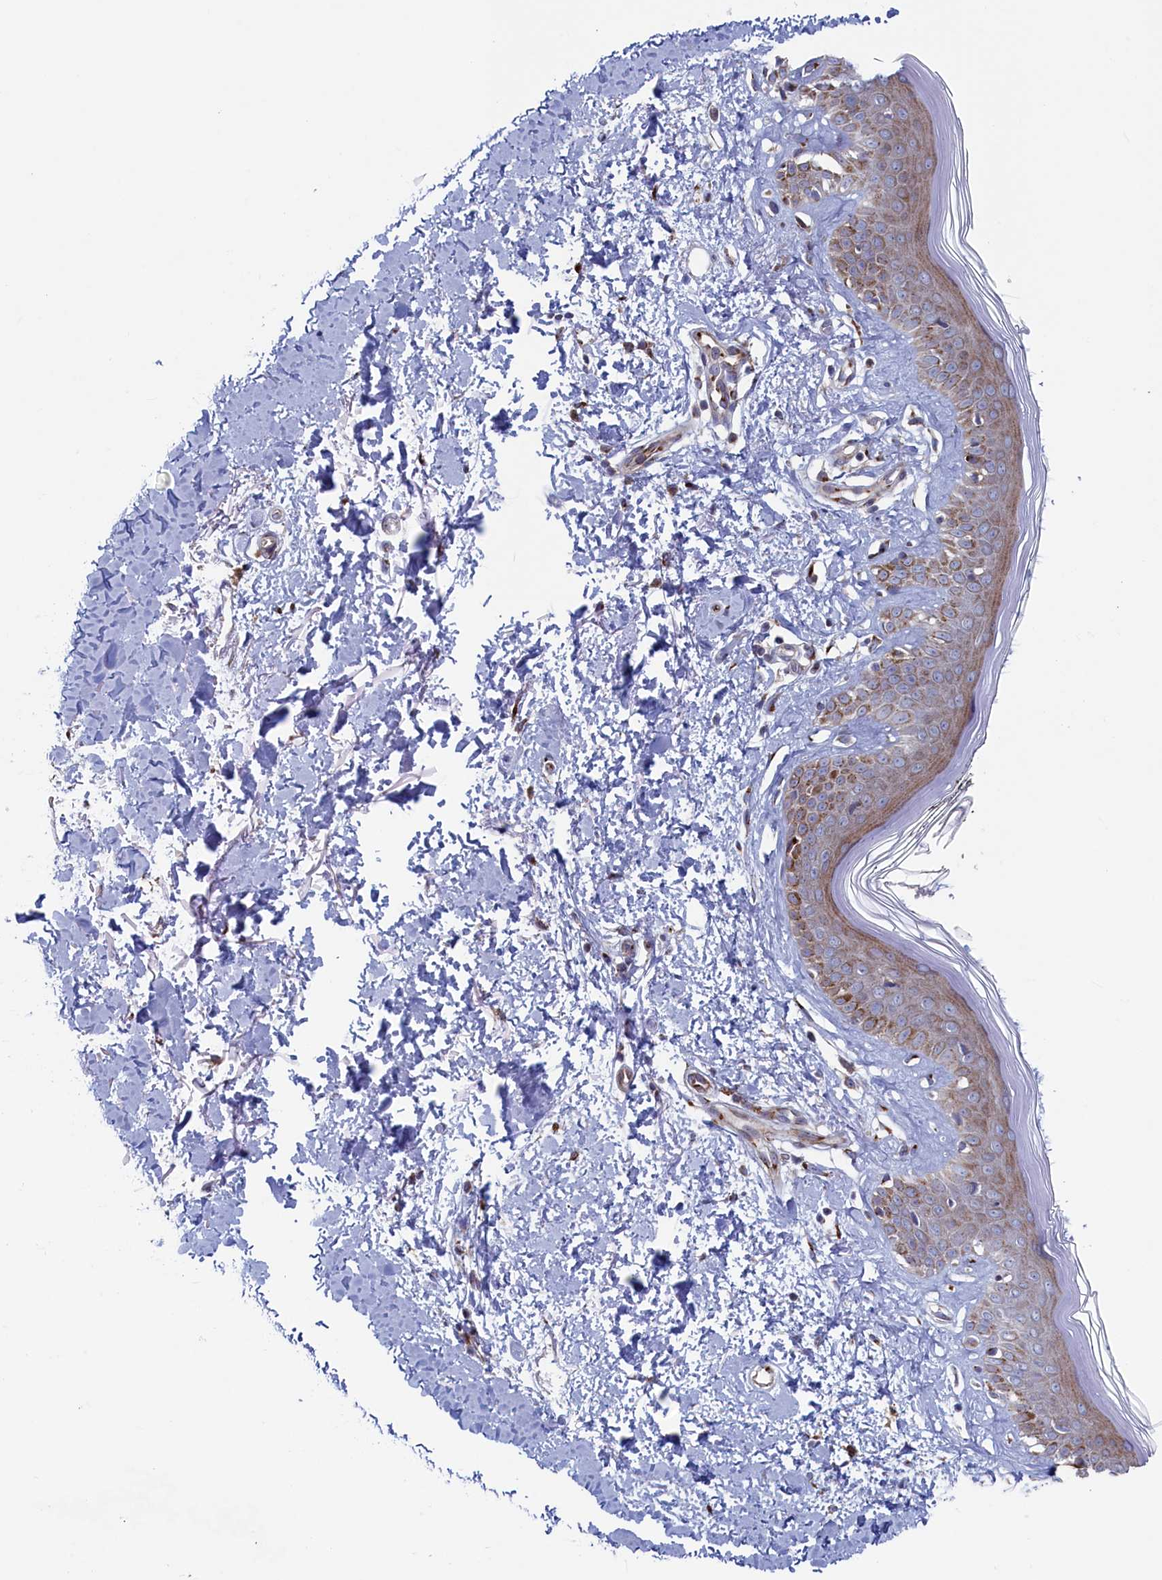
{"staining": {"intensity": "negative", "quantity": "none", "location": "none"}, "tissue": "skin", "cell_type": "Fibroblasts", "image_type": "normal", "snomed": [{"axis": "morphology", "description": "Normal tissue, NOS"}, {"axis": "topography", "description": "Skin"}], "caption": "A high-resolution image shows immunohistochemistry (IHC) staining of benign skin, which displays no significant expression in fibroblasts.", "gene": "MTFMT", "patient": {"sex": "female", "age": 64}}